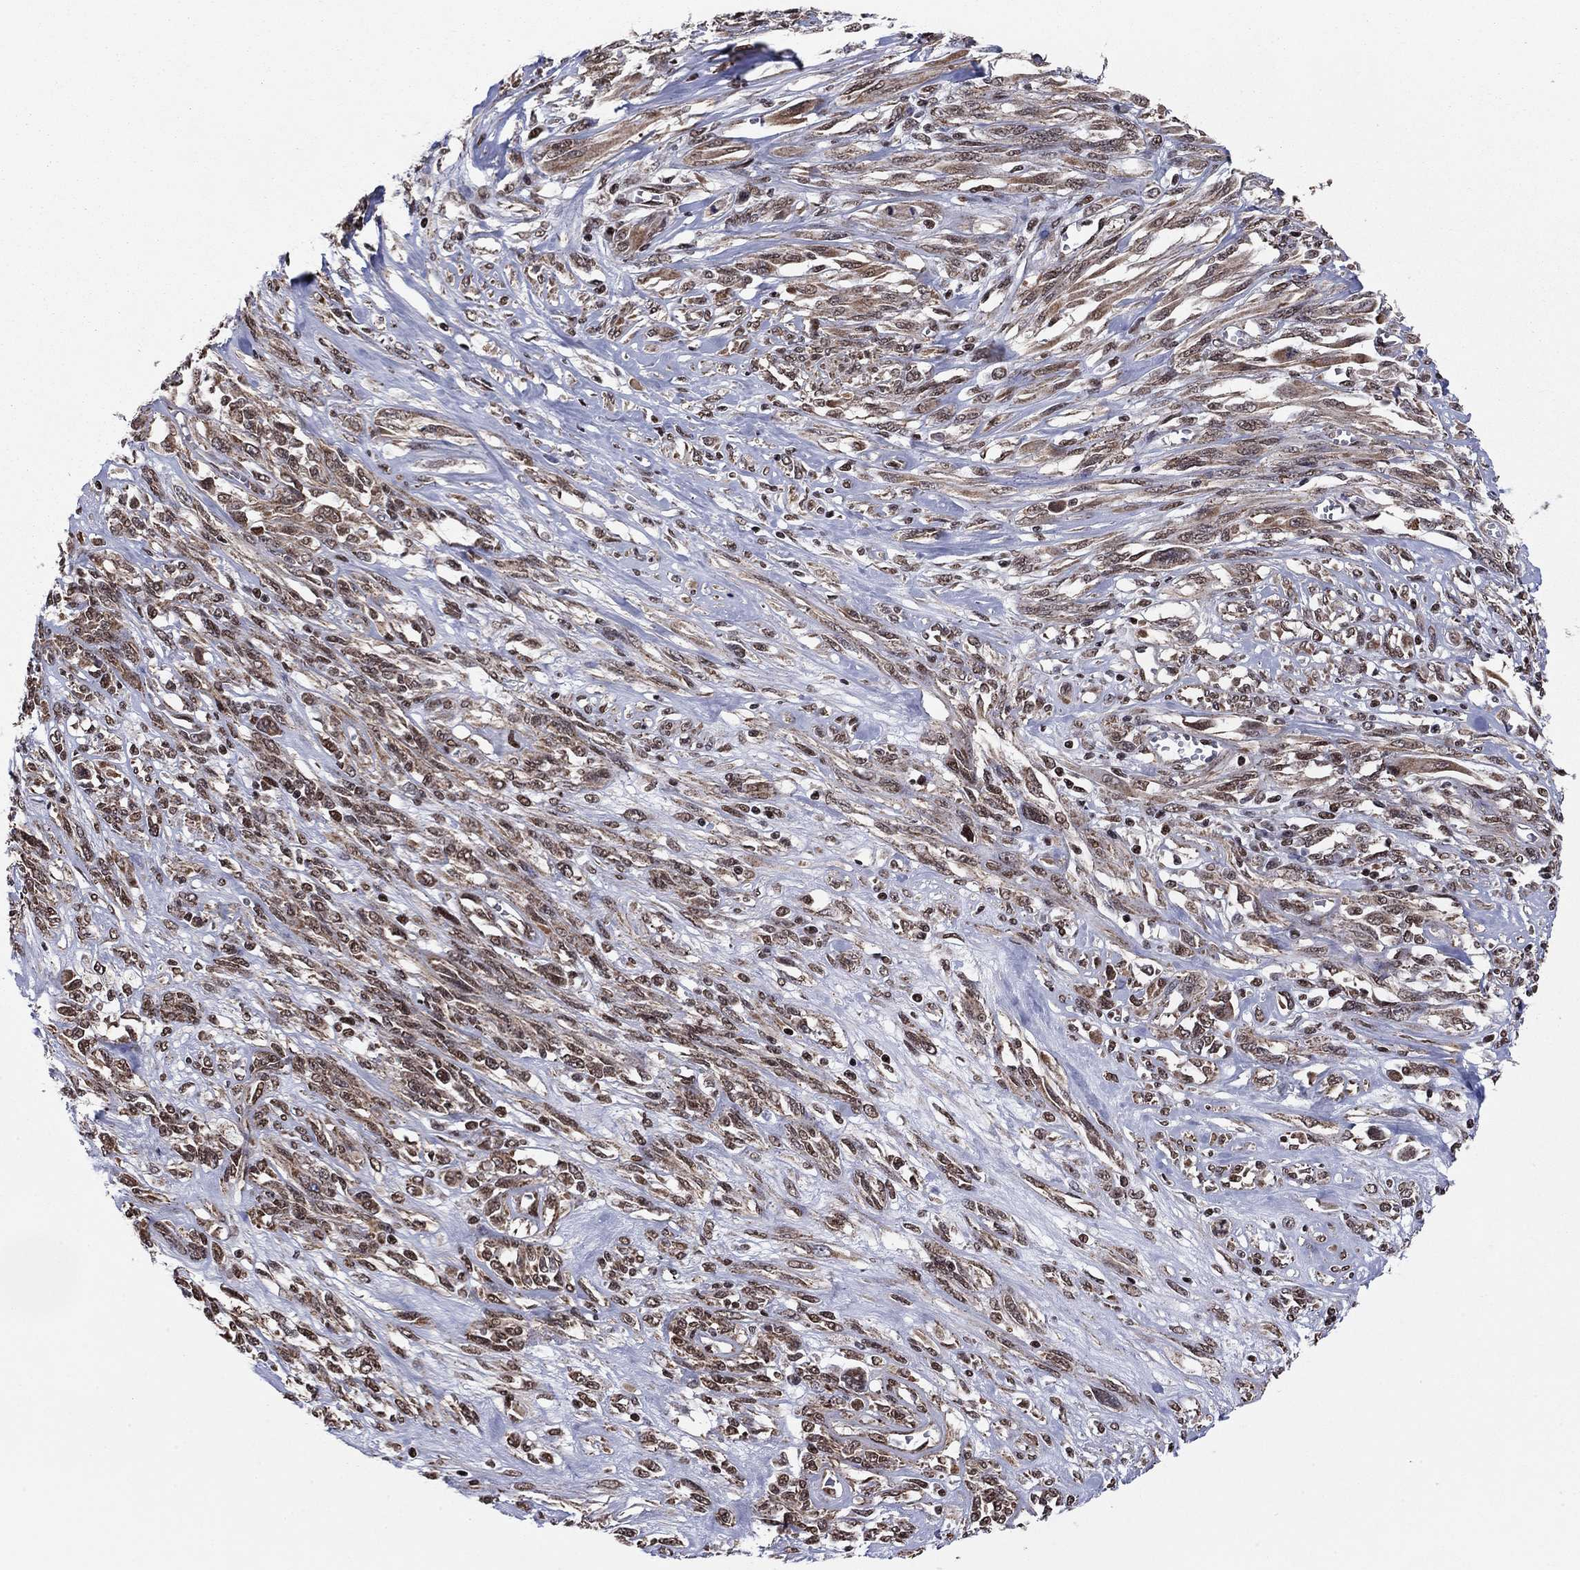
{"staining": {"intensity": "moderate", "quantity": ">75%", "location": "cytoplasmic/membranous,nuclear"}, "tissue": "melanoma", "cell_type": "Tumor cells", "image_type": "cancer", "snomed": [{"axis": "morphology", "description": "Malignant melanoma, NOS"}, {"axis": "topography", "description": "Skin"}], "caption": "Approximately >75% of tumor cells in malignant melanoma display moderate cytoplasmic/membranous and nuclear protein expression as visualized by brown immunohistochemical staining.", "gene": "N4BP2", "patient": {"sex": "female", "age": 91}}